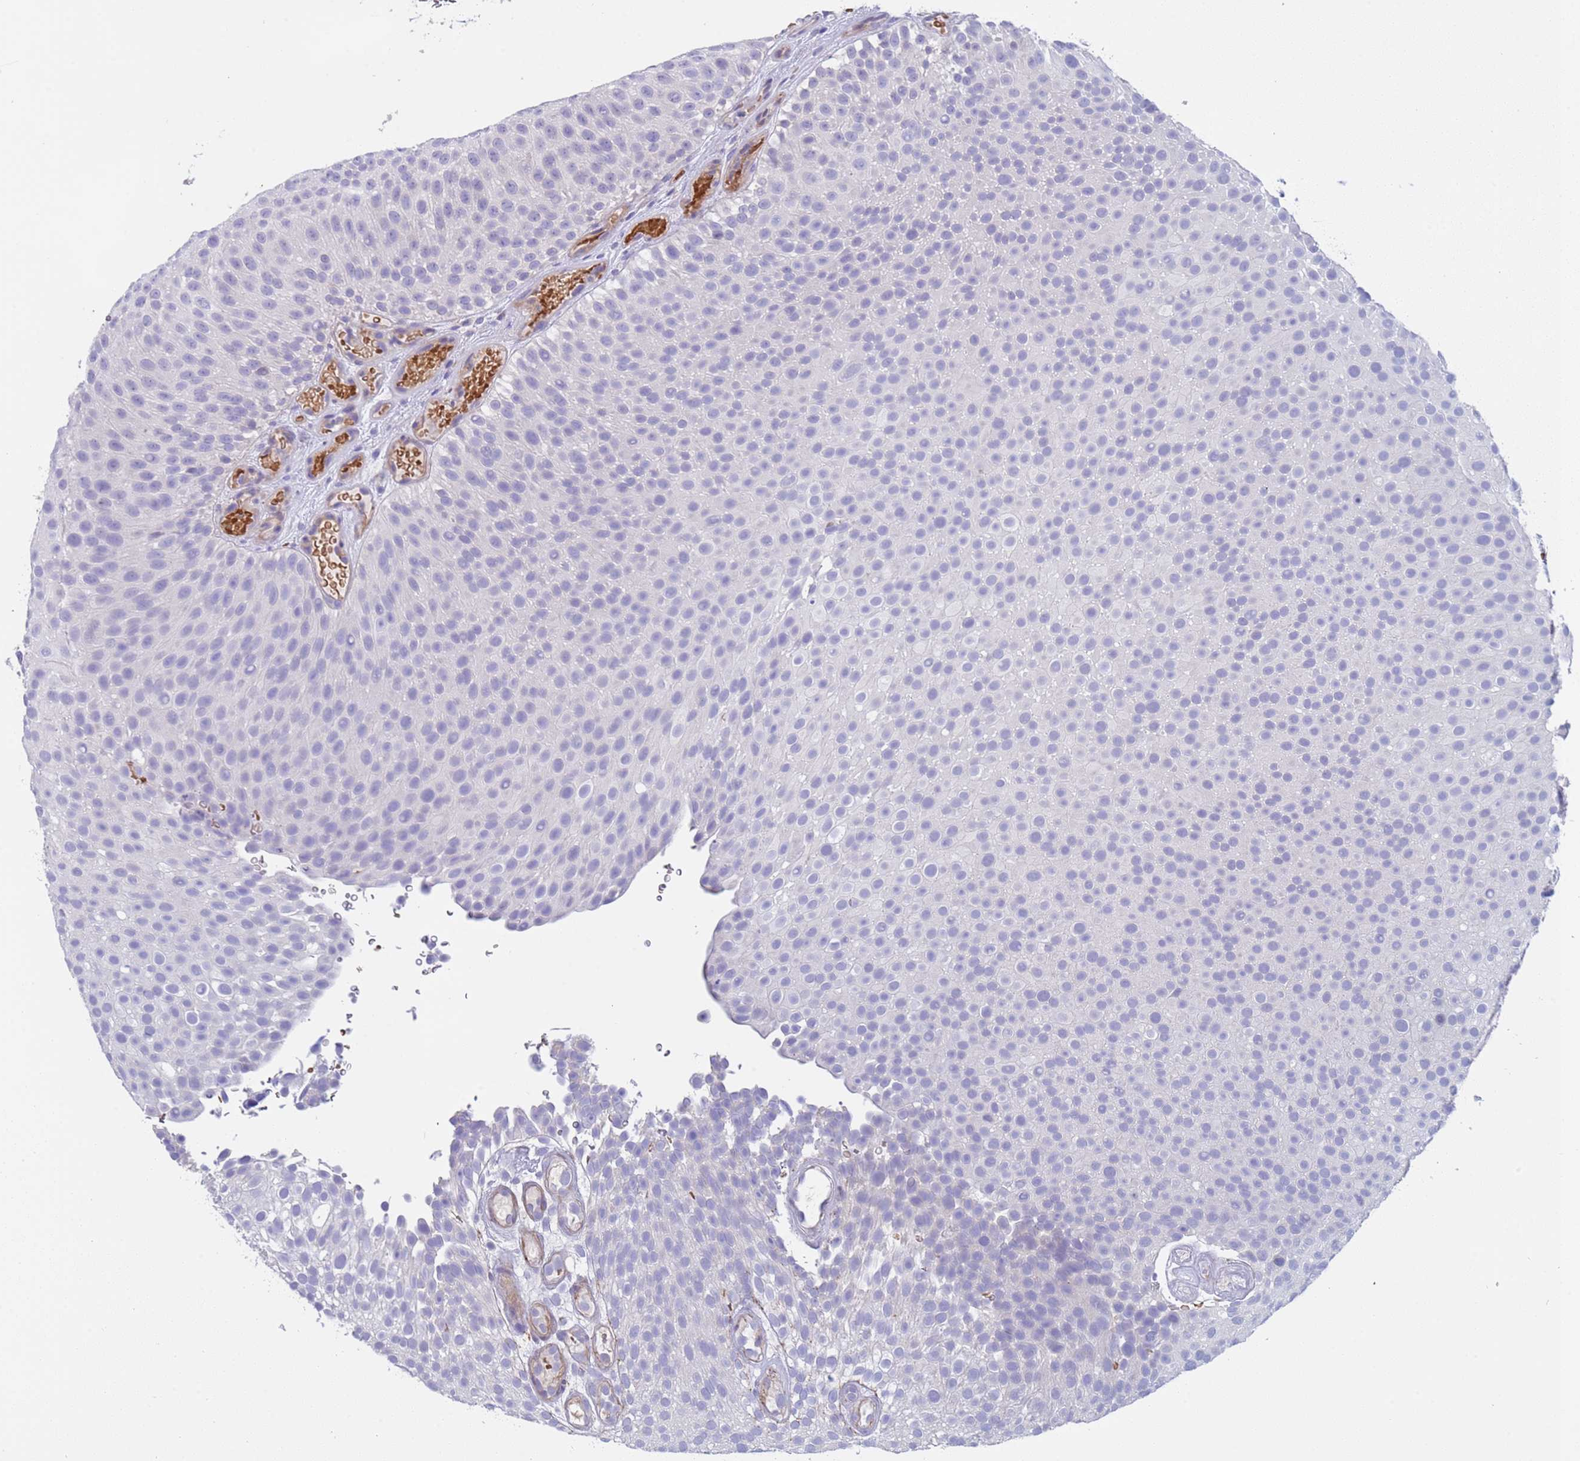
{"staining": {"intensity": "negative", "quantity": "none", "location": "none"}, "tissue": "urothelial cancer", "cell_type": "Tumor cells", "image_type": "cancer", "snomed": [{"axis": "morphology", "description": "Urothelial carcinoma, Low grade"}, {"axis": "topography", "description": "Urinary bladder"}], "caption": "Immunohistochemical staining of urothelial cancer demonstrates no significant staining in tumor cells.", "gene": "KBTBD3", "patient": {"sex": "male", "age": 78}}